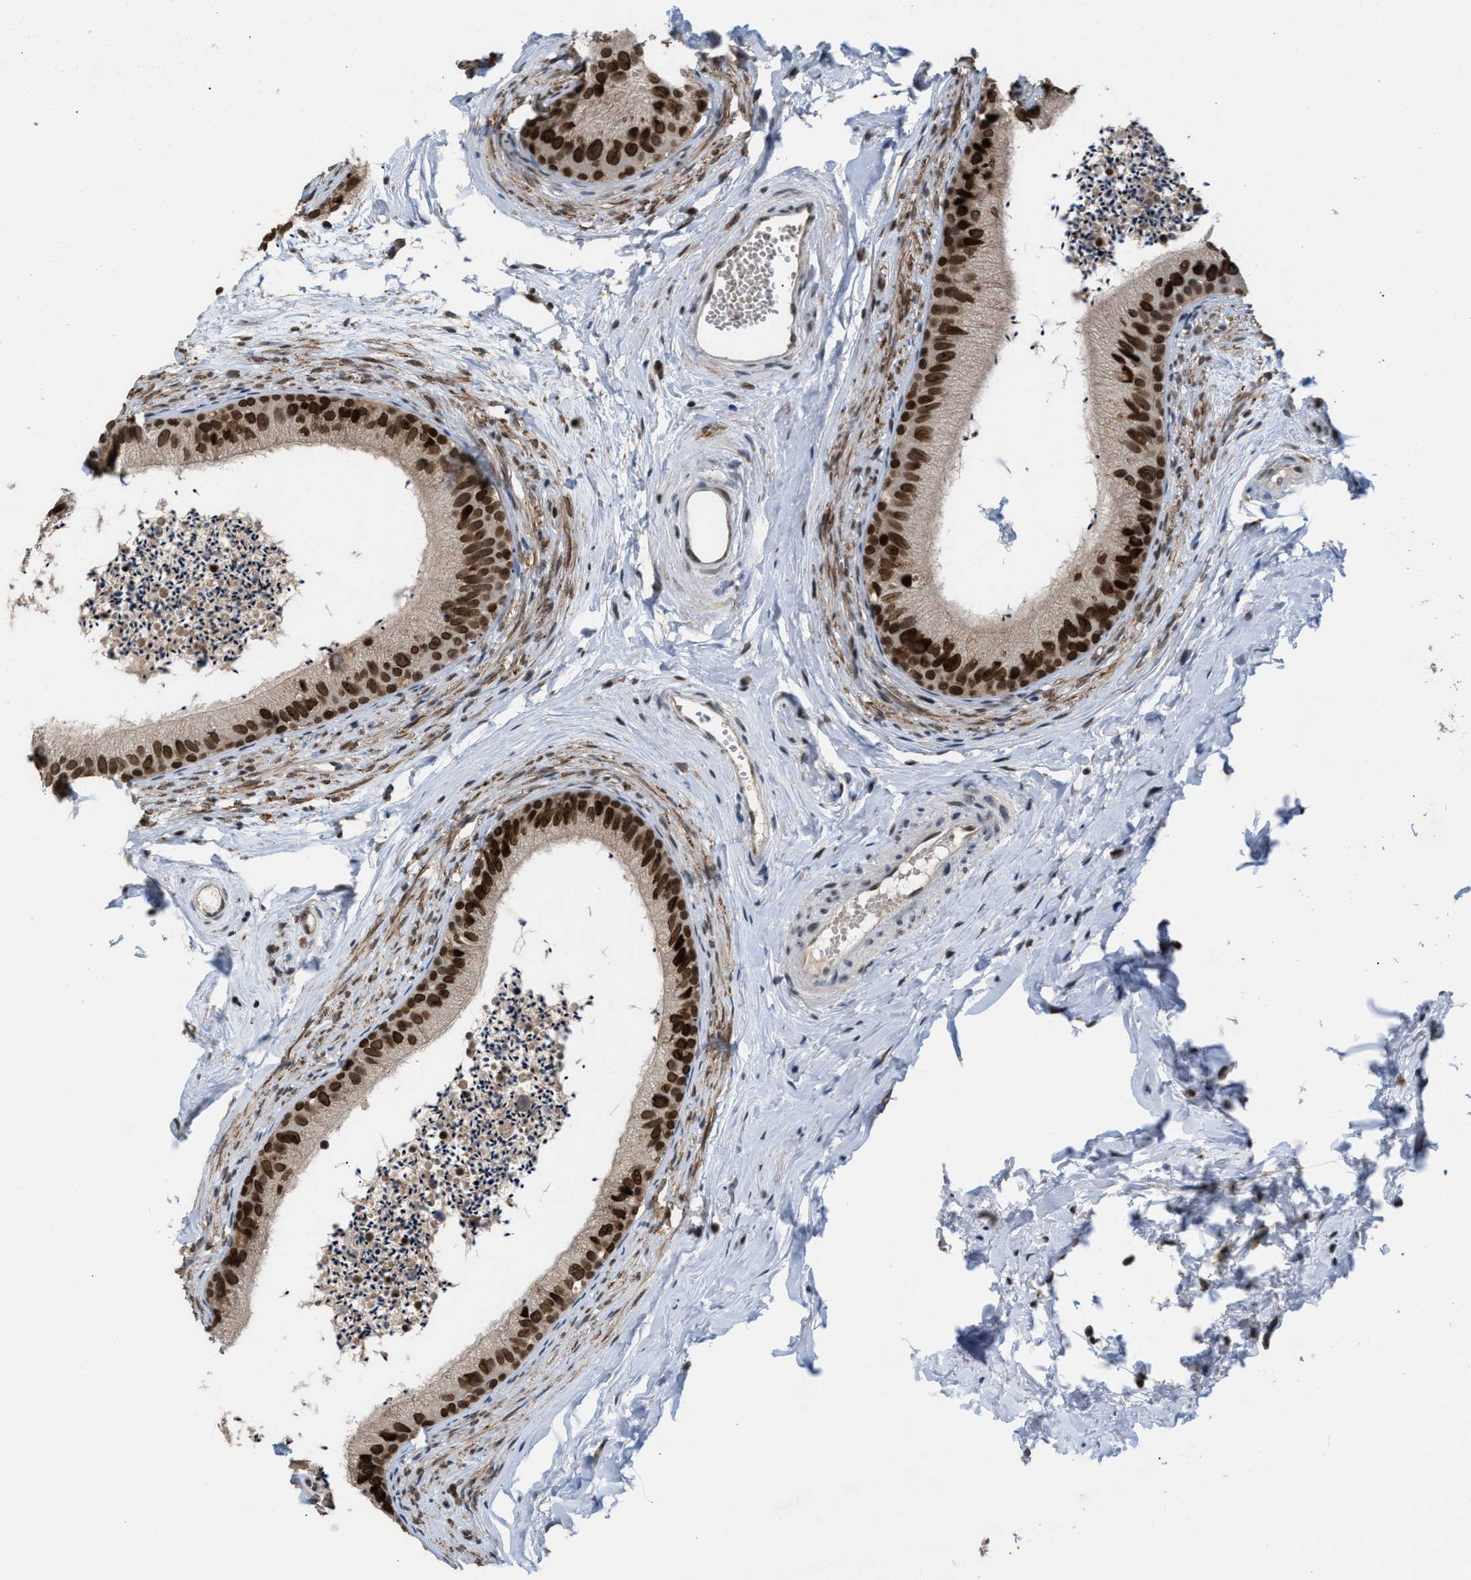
{"staining": {"intensity": "strong", "quantity": ">75%", "location": "nuclear"}, "tissue": "epididymis", "cell_type": "Glandular cells", "image_type": "normal", "snomed": [{"axis": "morphology", "description": "Normal tissue, NOS"}, {"axis": "topography", "description": "Epididymis"}], "caption": "Protein analysis of unremarkable epididymis demonstrates strong nuclear positivity in approximately >75% of glandular cells. (Brightfield microscopy of DAB IHC at high magnification).", "gene": "C9orf78", "patient": {"sex": "male", "age": 56}}